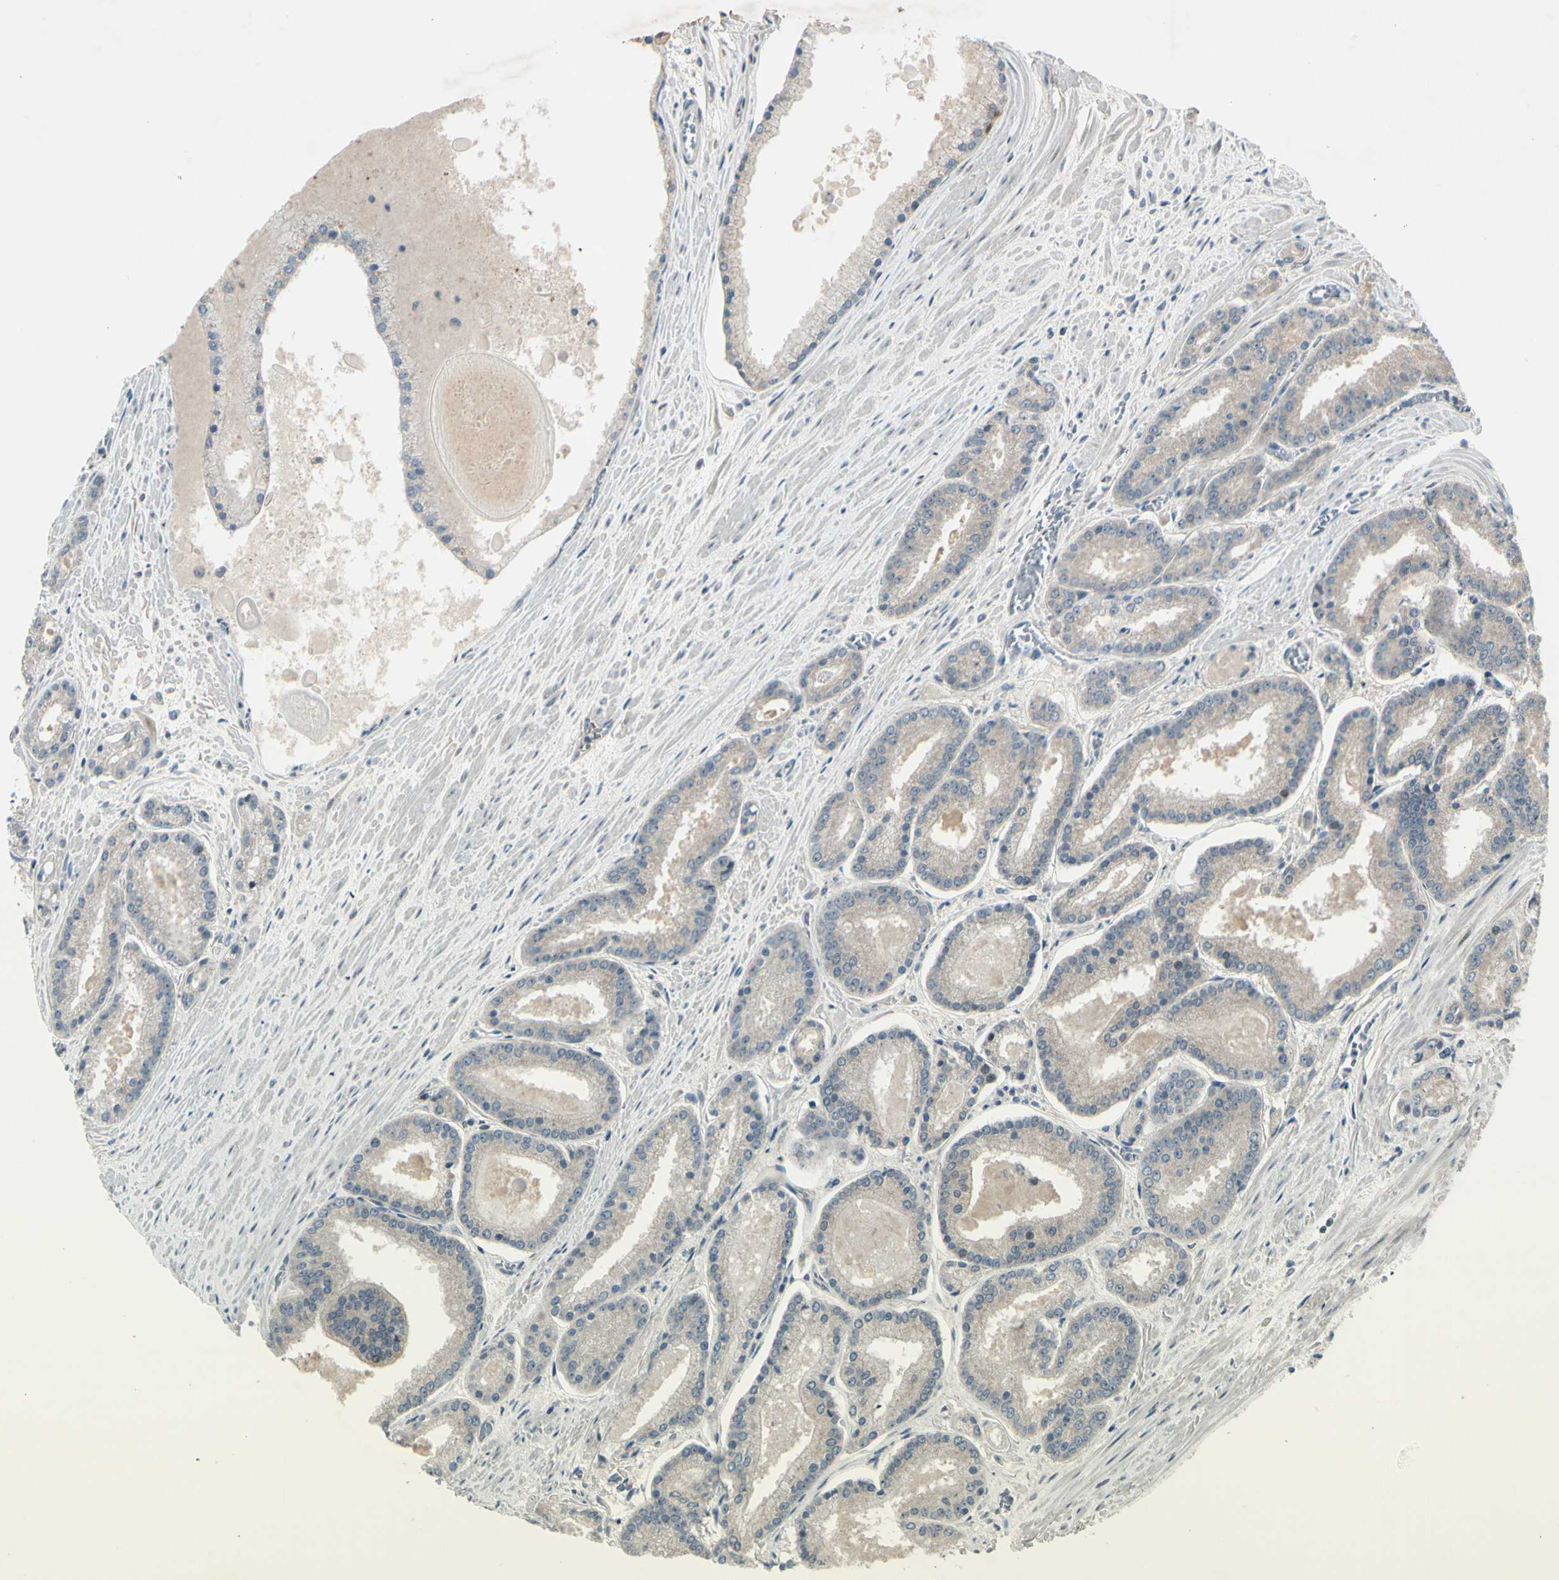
{"staining": {"intensity": "moderate", "quantity": "25%-75%", "location": "cytoplasmic/membranous"}, "tissue": "prostate cancer", "cell_type": "Tumor cells", "image_type": "cancer", "snomed": [{"axis": "morphology", "description": "Adenocarcinoma, Low grade"}, {"axis": "topography", "description": "Prostate"}], "caption": "There is medium levels of moderate cytoplasmic/membranous staining in tumor cells of adenocarcinoma (low-grade) (prostate), as demonstrated by immunohistochemical staining (brown color).", "gene": "FHDC1", "patient": {"sex": "male", "age": 59}}